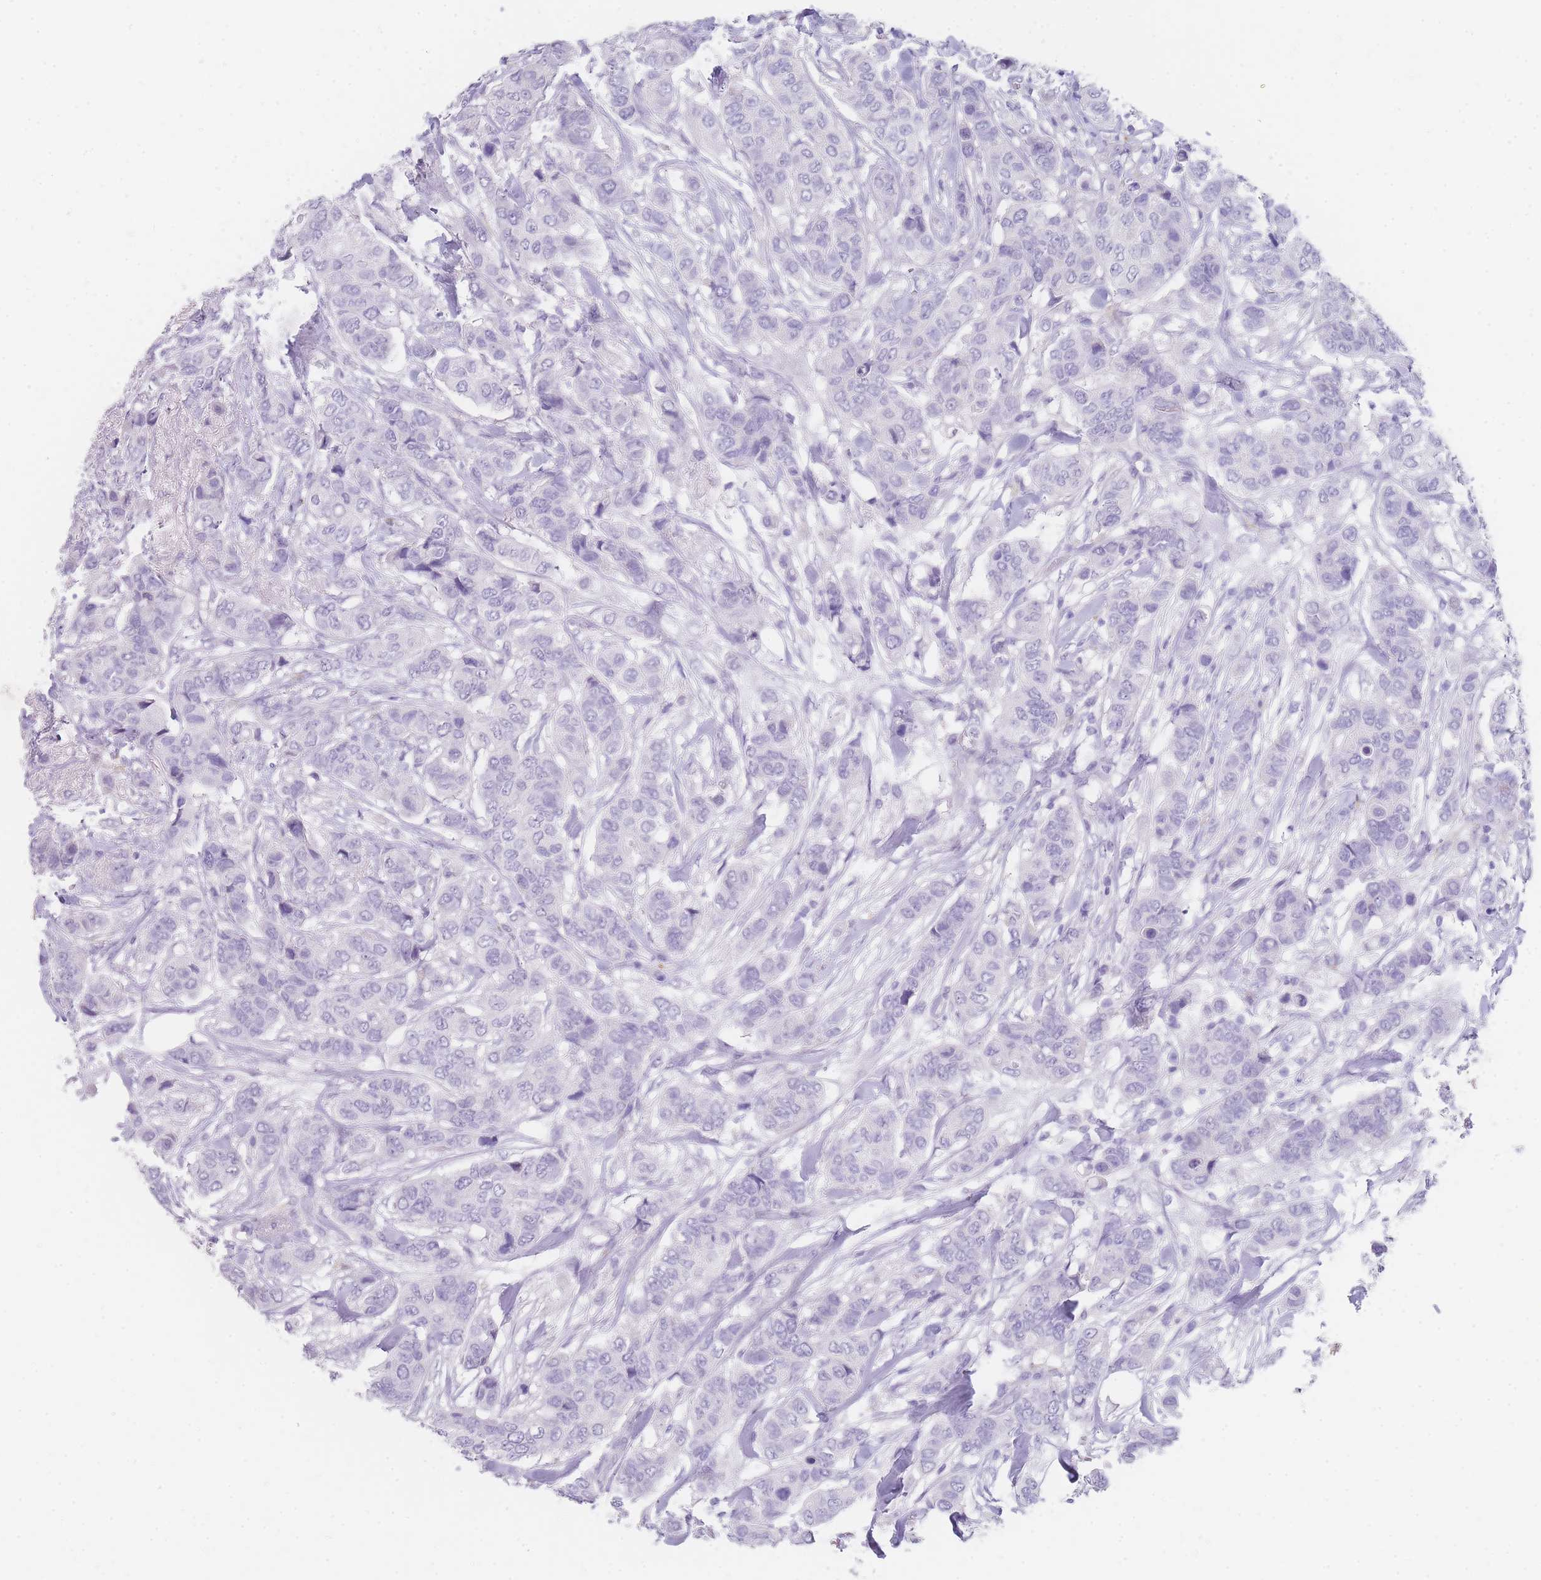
{"staining": {"intensity": "negative", "quantity": "none", "location": "none"}, "tissue": "breast cancer", "cell_type": "Tumor cells", "image_type": "cancer", "snomed": [{"axis": "morphology", "description": "Lobular carcinoma"}, {"axis": "topography", "description": "Breast"}], "caption": "The histopathology image shows no staining of tumor cells in breast cancer (lobular carcinoma).", "gene": "RHO", "patient": {"sex": "female", "age": 51}}